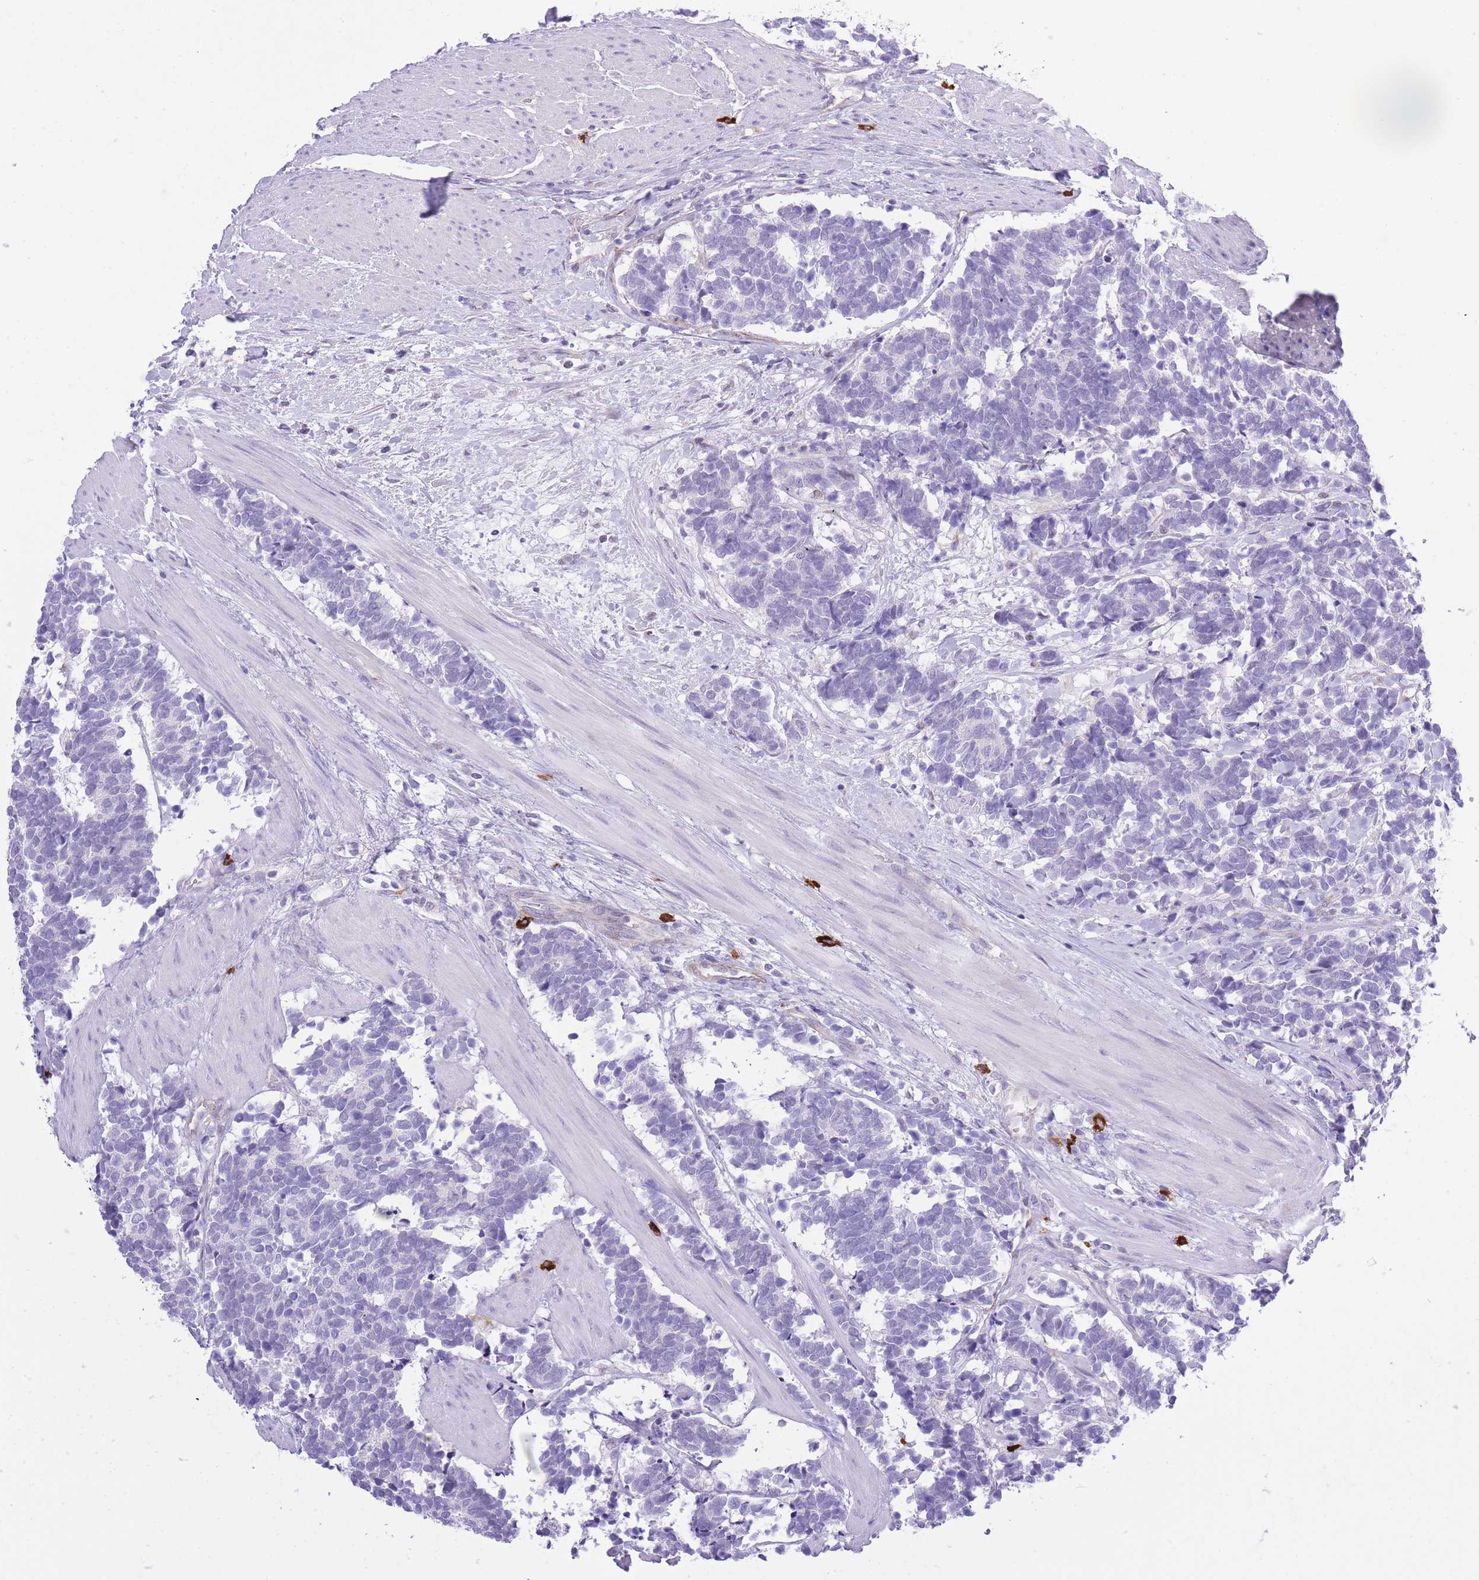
{"staining": {"intensity": "negative", "quantity": "none", "location": "none"}, "tissue": "carcinoid", "cell_type": "Tumor cells", "image_type": "cancer", "snomed": [{"axis": "morphology", "description": "Carcinoma, NOS"}, {"axis": "morphology", "description": "Carcinoid, malignant, NOS"}, {"axis": "topography", "description": "Prostate"}], "caption": "Immunohistochemistry (IHC) photomicrograph of carcinoid (malignant) stained for a protein (brown), which displays no staining in tumor cells.", "gene": "MEIOSIN", "patient": {"sex": "male", "age": 57}}